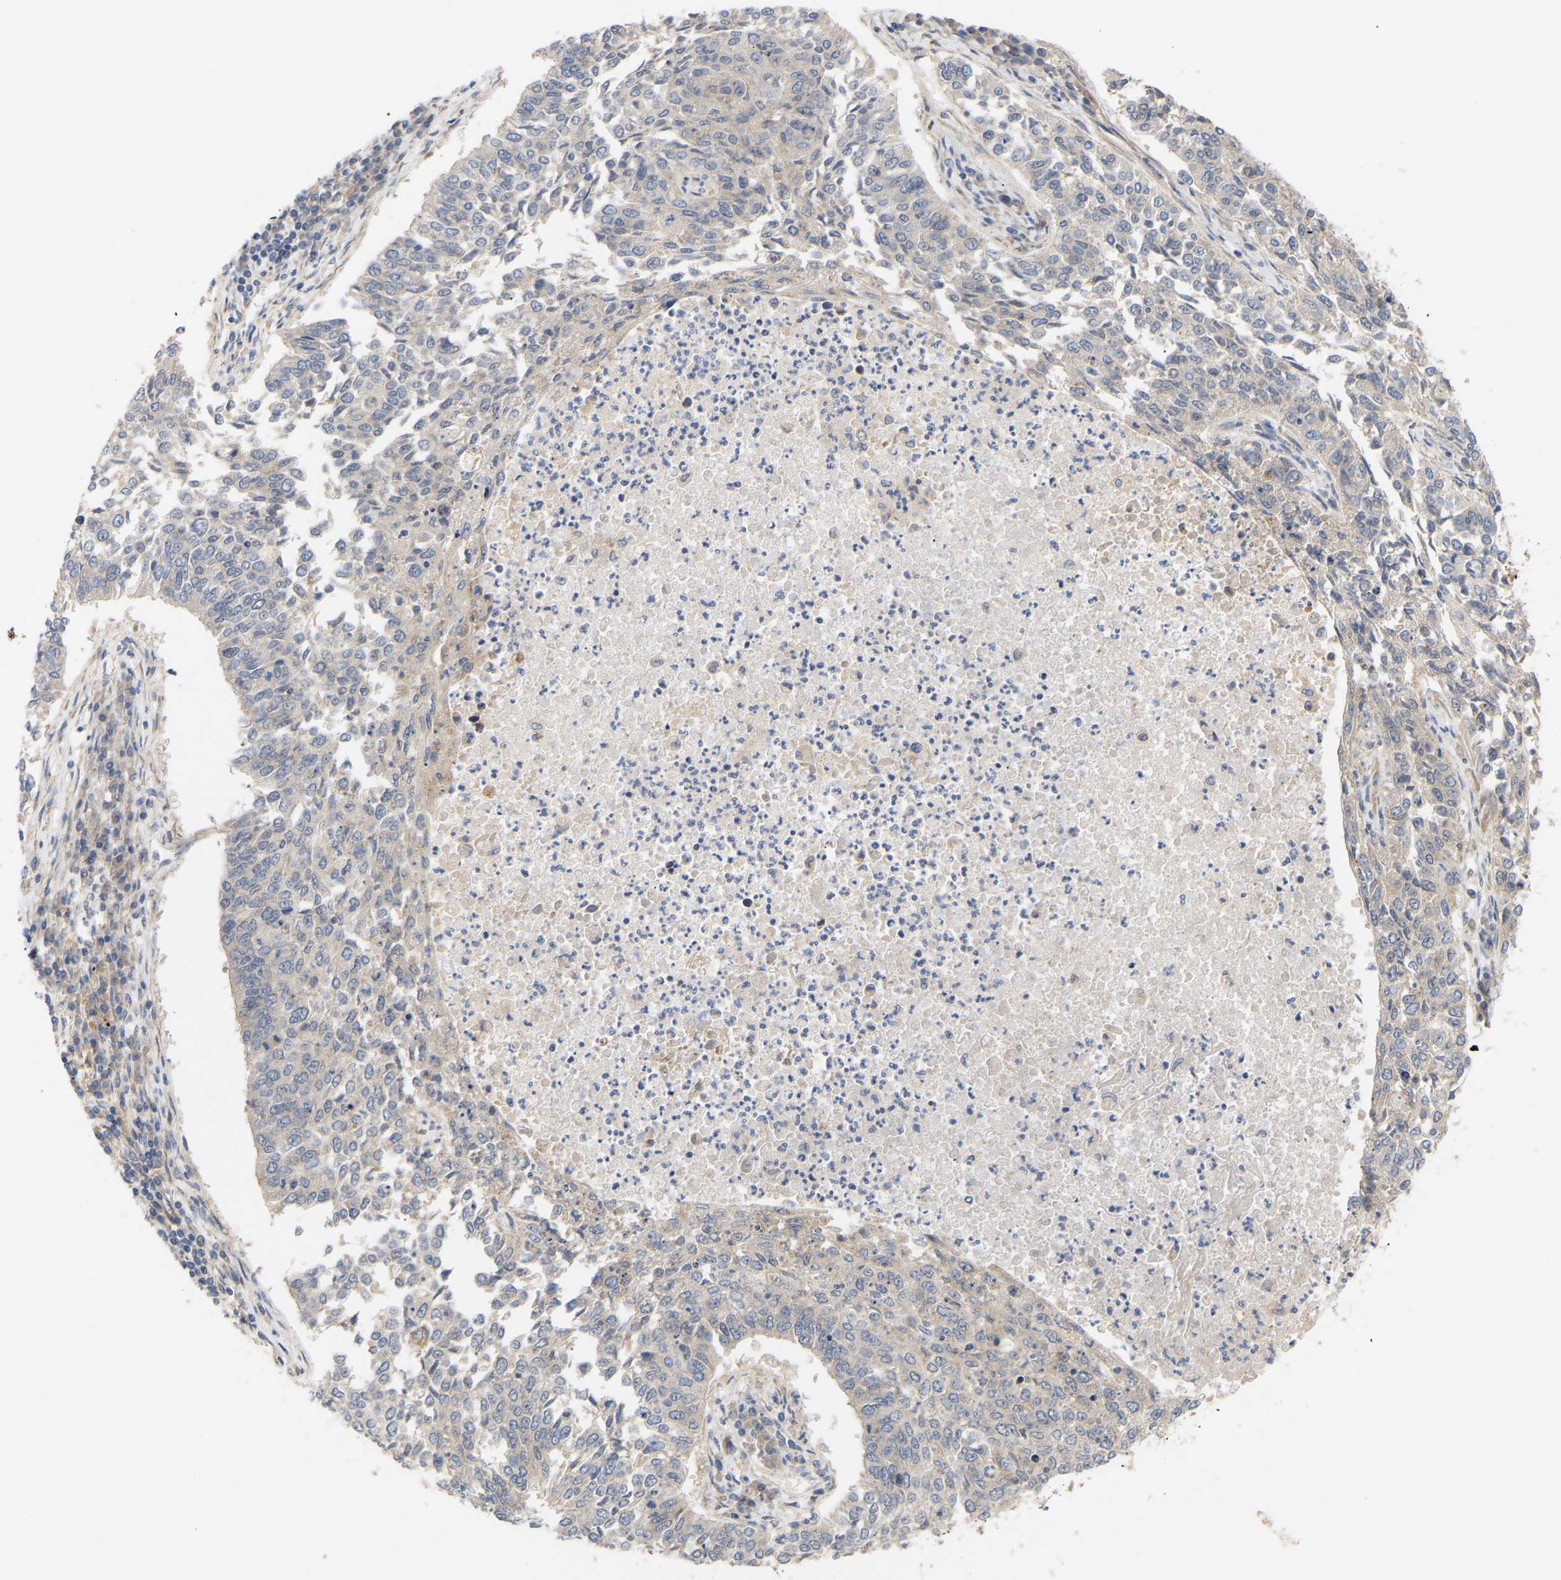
{"staining": {"intensity": "negative", "quantity": "none", "location": "none"}, "tissue": "lung cancer", "cell_type": "Tumor cells", "image_type": "cancer", "snomed": [{"axis": "morphology", "description": "Normal tissue, NOS"}, {"axis": "morphology", "description": "Squamous cell carcinoma, NOS"}, {"axis": "topography", "description": "Cartilage tissue"}, {"axis": "topography", "description": "Bronchus"}, {"axis": "topography", "description": "Lung"}], "caption": "Tumor cells are negative for protein expression in human lung cancer (squamous cell carcinoma).", "gene": "TPMT", "patient": {"sex": "female", "age": 49}}